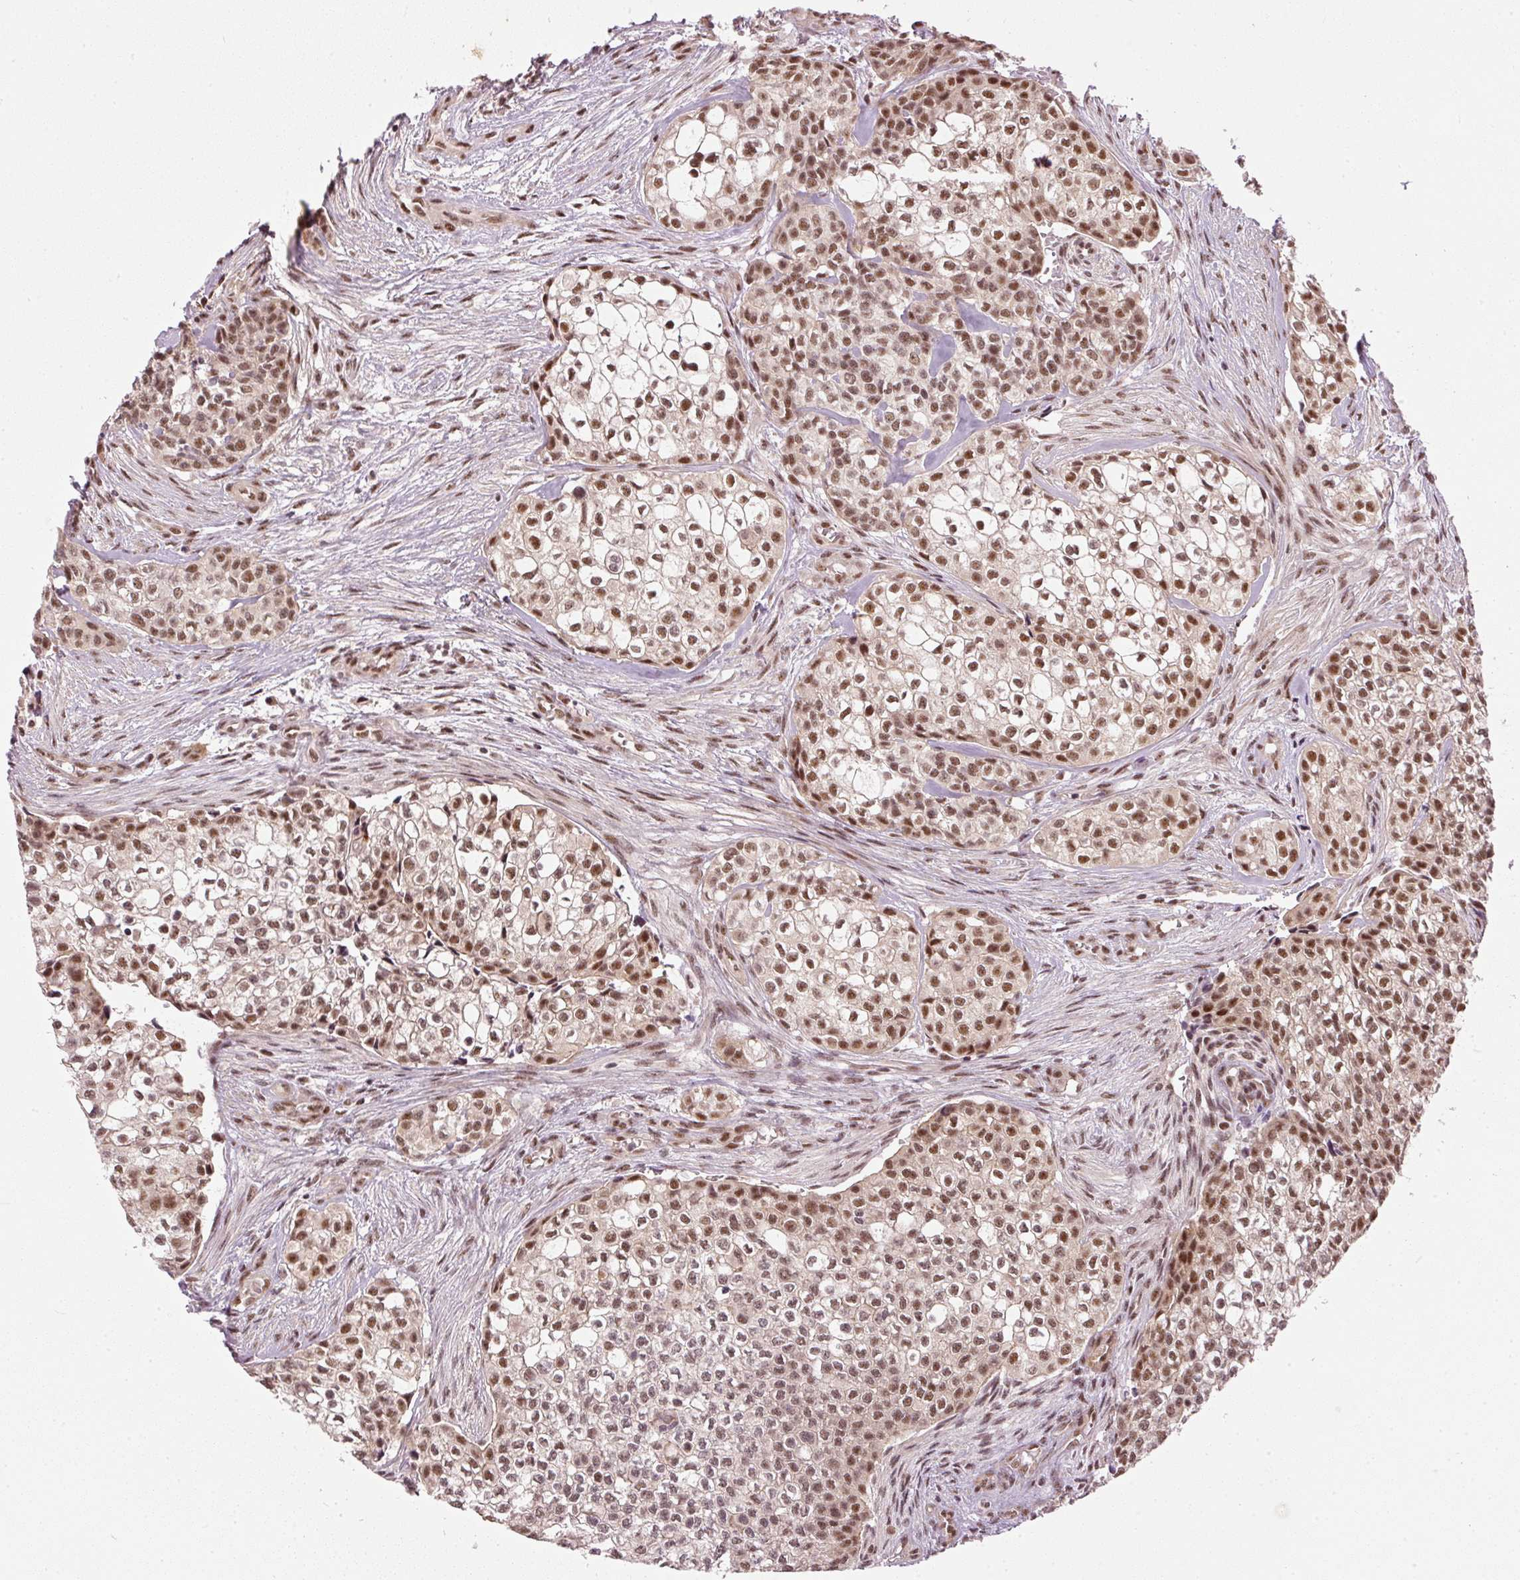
{"staining": {"intensity": "moderate", "quantity": ">75%", "location": "nuclear"}, "tissue": "head and neck cancer", "cell_type": "Tumor cells", "image_type": "cancer", "snomed": [{"axis": "morphology", "description": "Adenocarcinoma, NOS"}, {"axis": "topography", "description": "Head-Neck"}], "caption": "Moderate nuclear protein staining is present in approximately >75% of tumor cells in head and neck cancer.", "gene": "THOC6", "patient": {"sex": "male", "age": 81}}